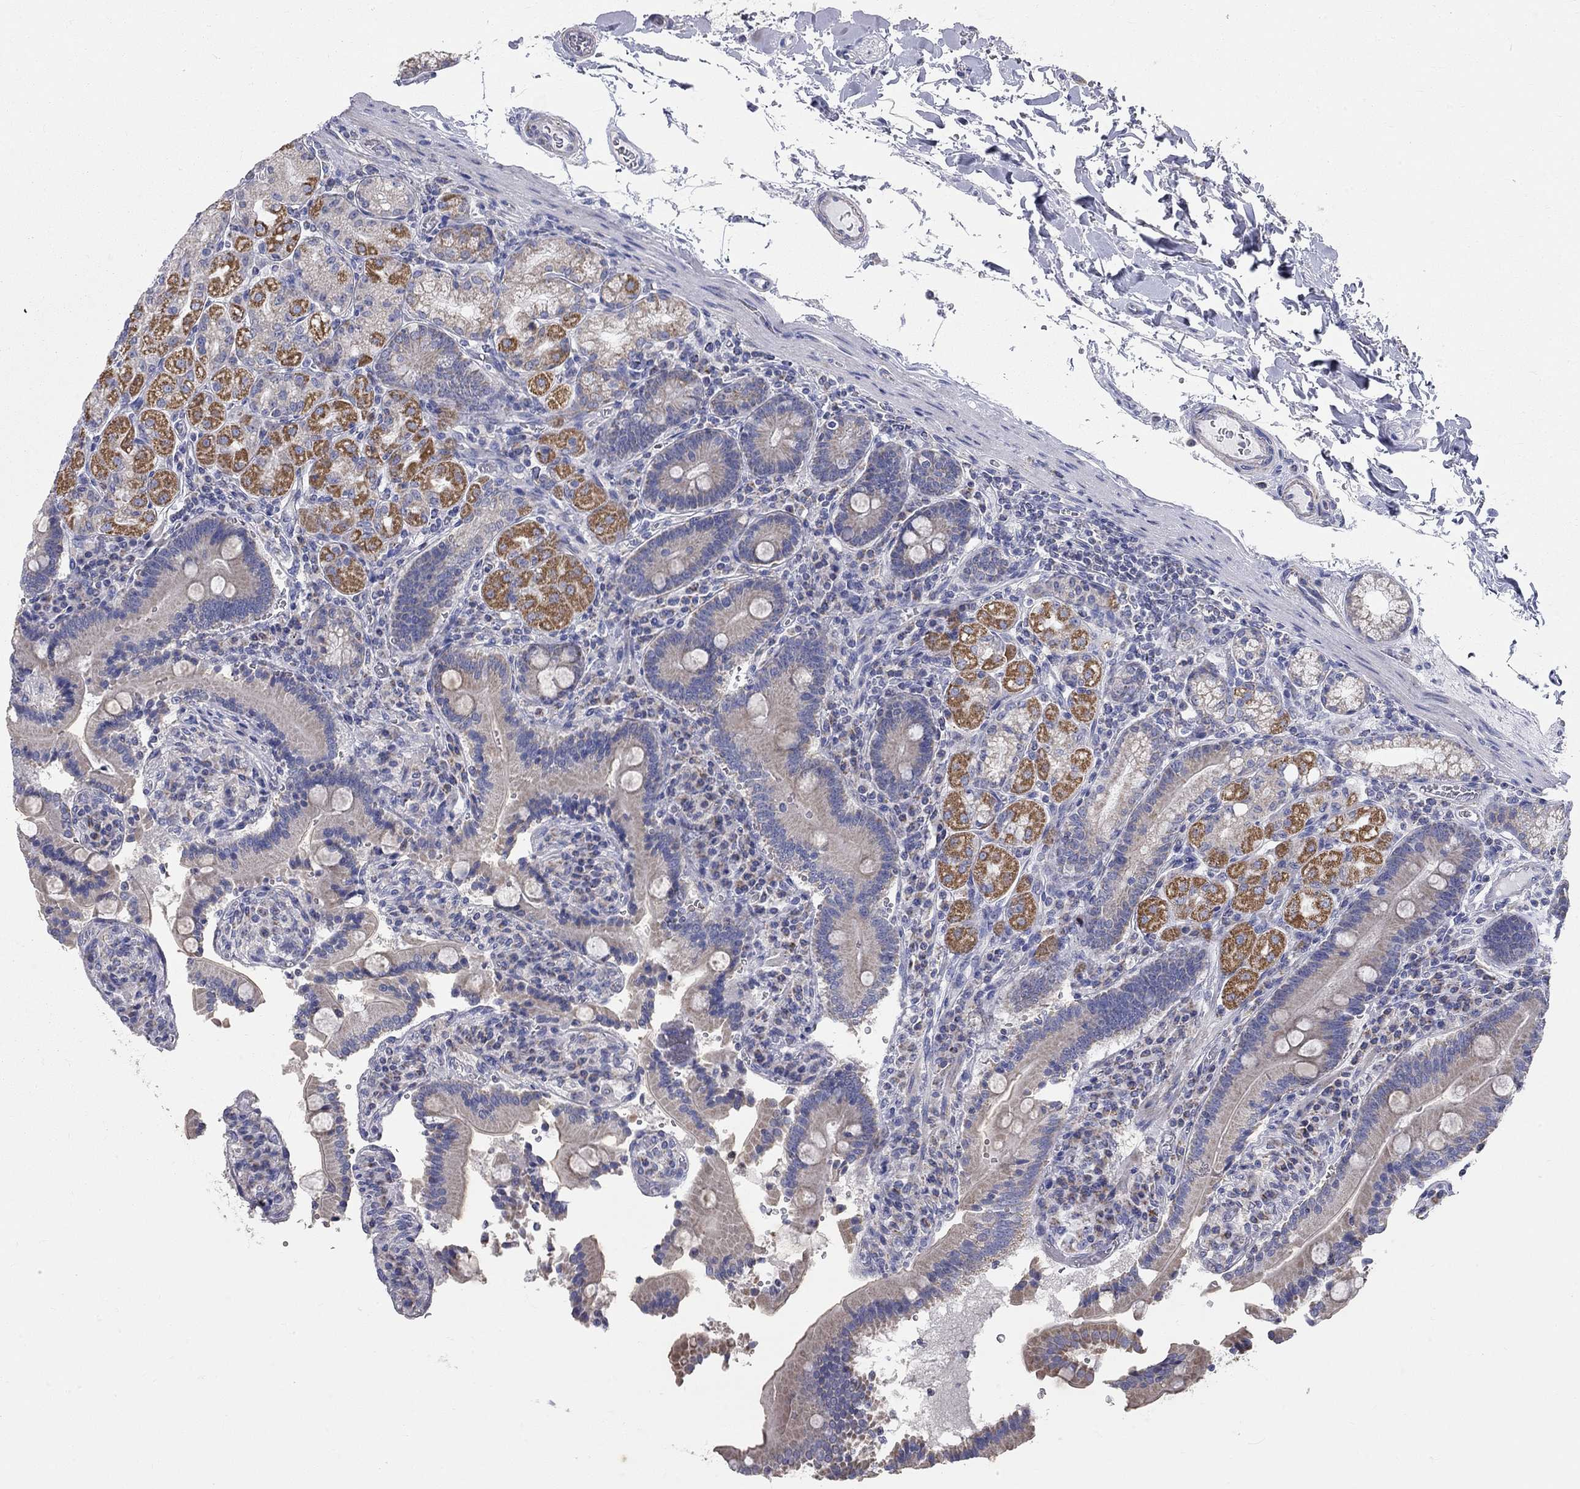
{"staining": {"intensity": "strong", "quantity": "<25%", "location": "cytoplasmic/membranous"}, "tissue": "duodenum", "cell_type": "Glandular cells", "image_type": "normal", "snomed": [{"axis": "morphology", "description": "Normal tissue, NOS"}, {"axis": "topography", "description": "Duodenum"}], "caption": "High-magnification brightfield microscopy of benign duodenum stained with DAB (brown) and counterstained with hematoxylin (blue). glandular cells exhibit strong cytoplasmic/membranous expression is seen in approximately<25% of cells.", "gene": "CFAP161", "patient": {"sex": "female", "age": 62}}